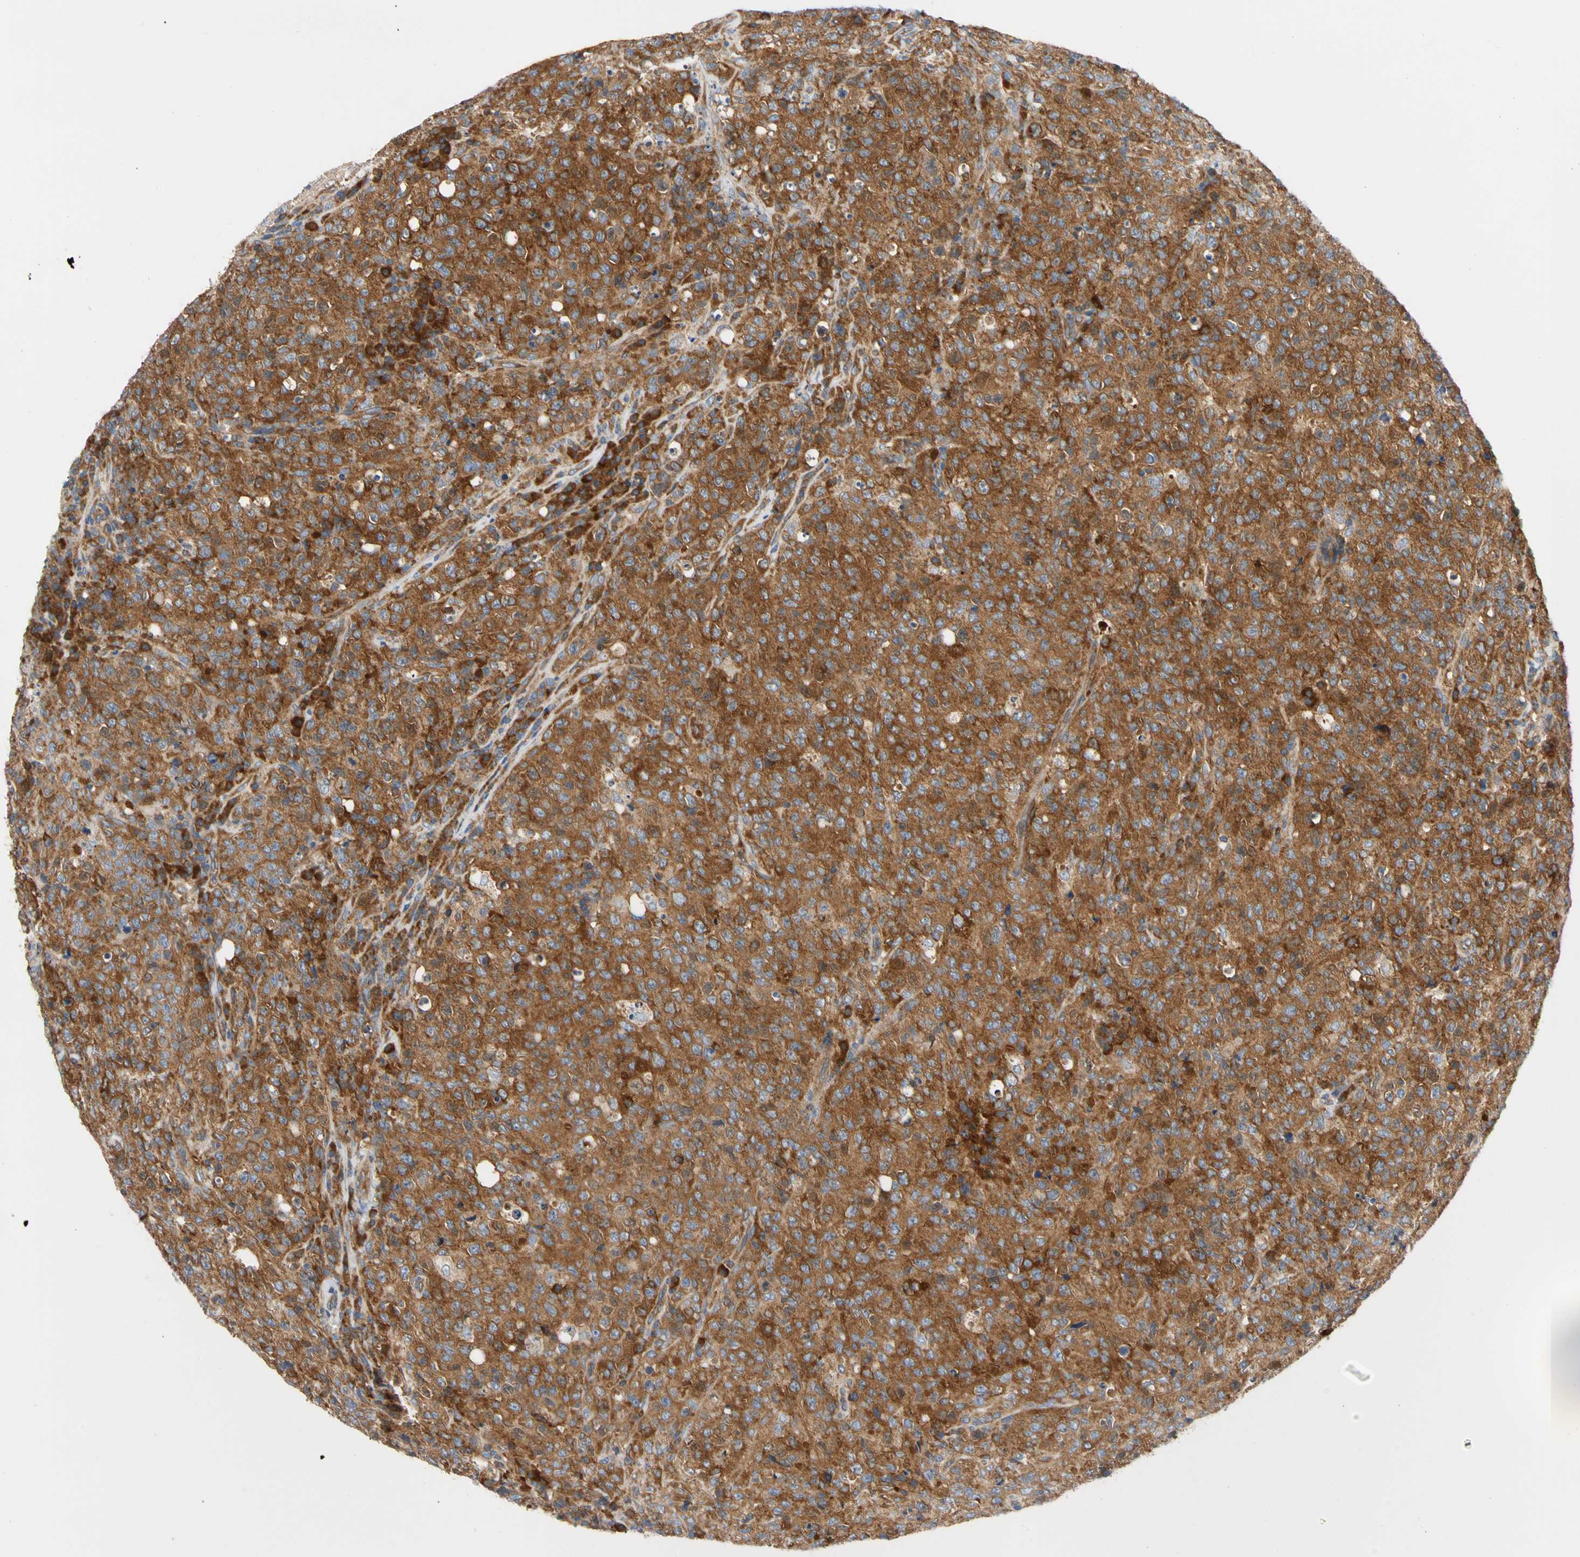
{"staining": {"intensity": "strong", "quantity": ">75%", "location": "cytoplasmic/membranous"}, "tissue": "lymphoma", "cell_type": "Tumor cells", "image_type": "cancer", "snomed": [{"axis": "morphology", "description": "Malignant lymphoma, non-Hodgkin's type, High grade"}, {"axis": "topography", "description": "Tonsil"}], "caption": "Immunohistochemistry (IHC) (DAB (3,3'-diaminobenzidine)) staining of lymphoma shows strong cytoplasmic/membranous protein expression in about >75% of tumor cells.", "gene": "GPHN", "patient": {"sex": "female", "age": 36}}